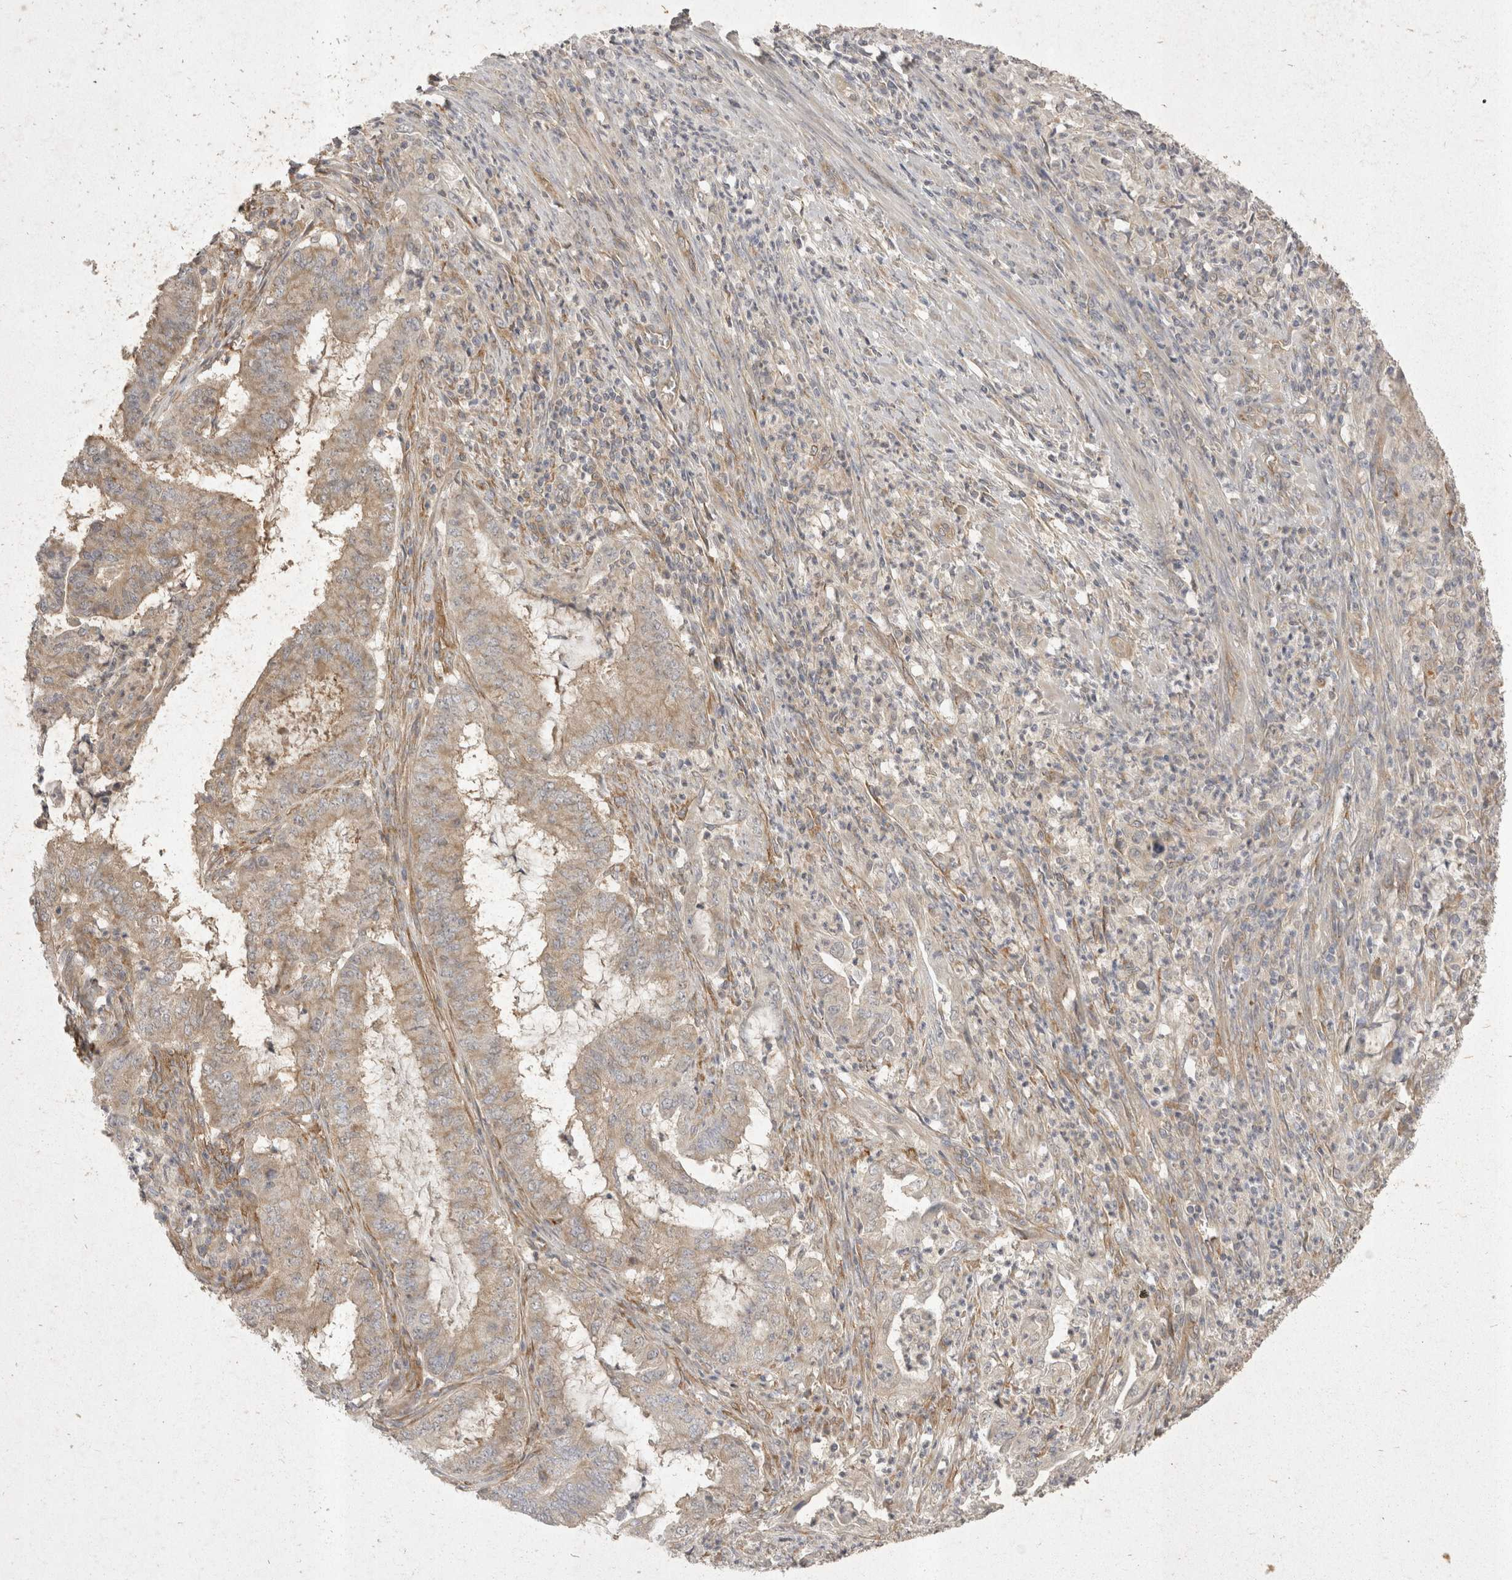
{"staining": {"intensity": "weak", "quantity": "<25%", "location": "cytoplasmic/membranous"}, "tissue": "endometrial cancer", "cell_type": "Tumor cells", "image_type": "cancer", "snomed": [{"axis": "morphology", "description": "Adenocarcinoma, NOS"}, {"axis": "topography", "description": "Endometrium"}], "caption": "IHC of endometrial adenocarcinoma exhibits no expression in tumor cells.", "gene": "EIF4G3", "patient": {"sex": "female", "age": 49}}